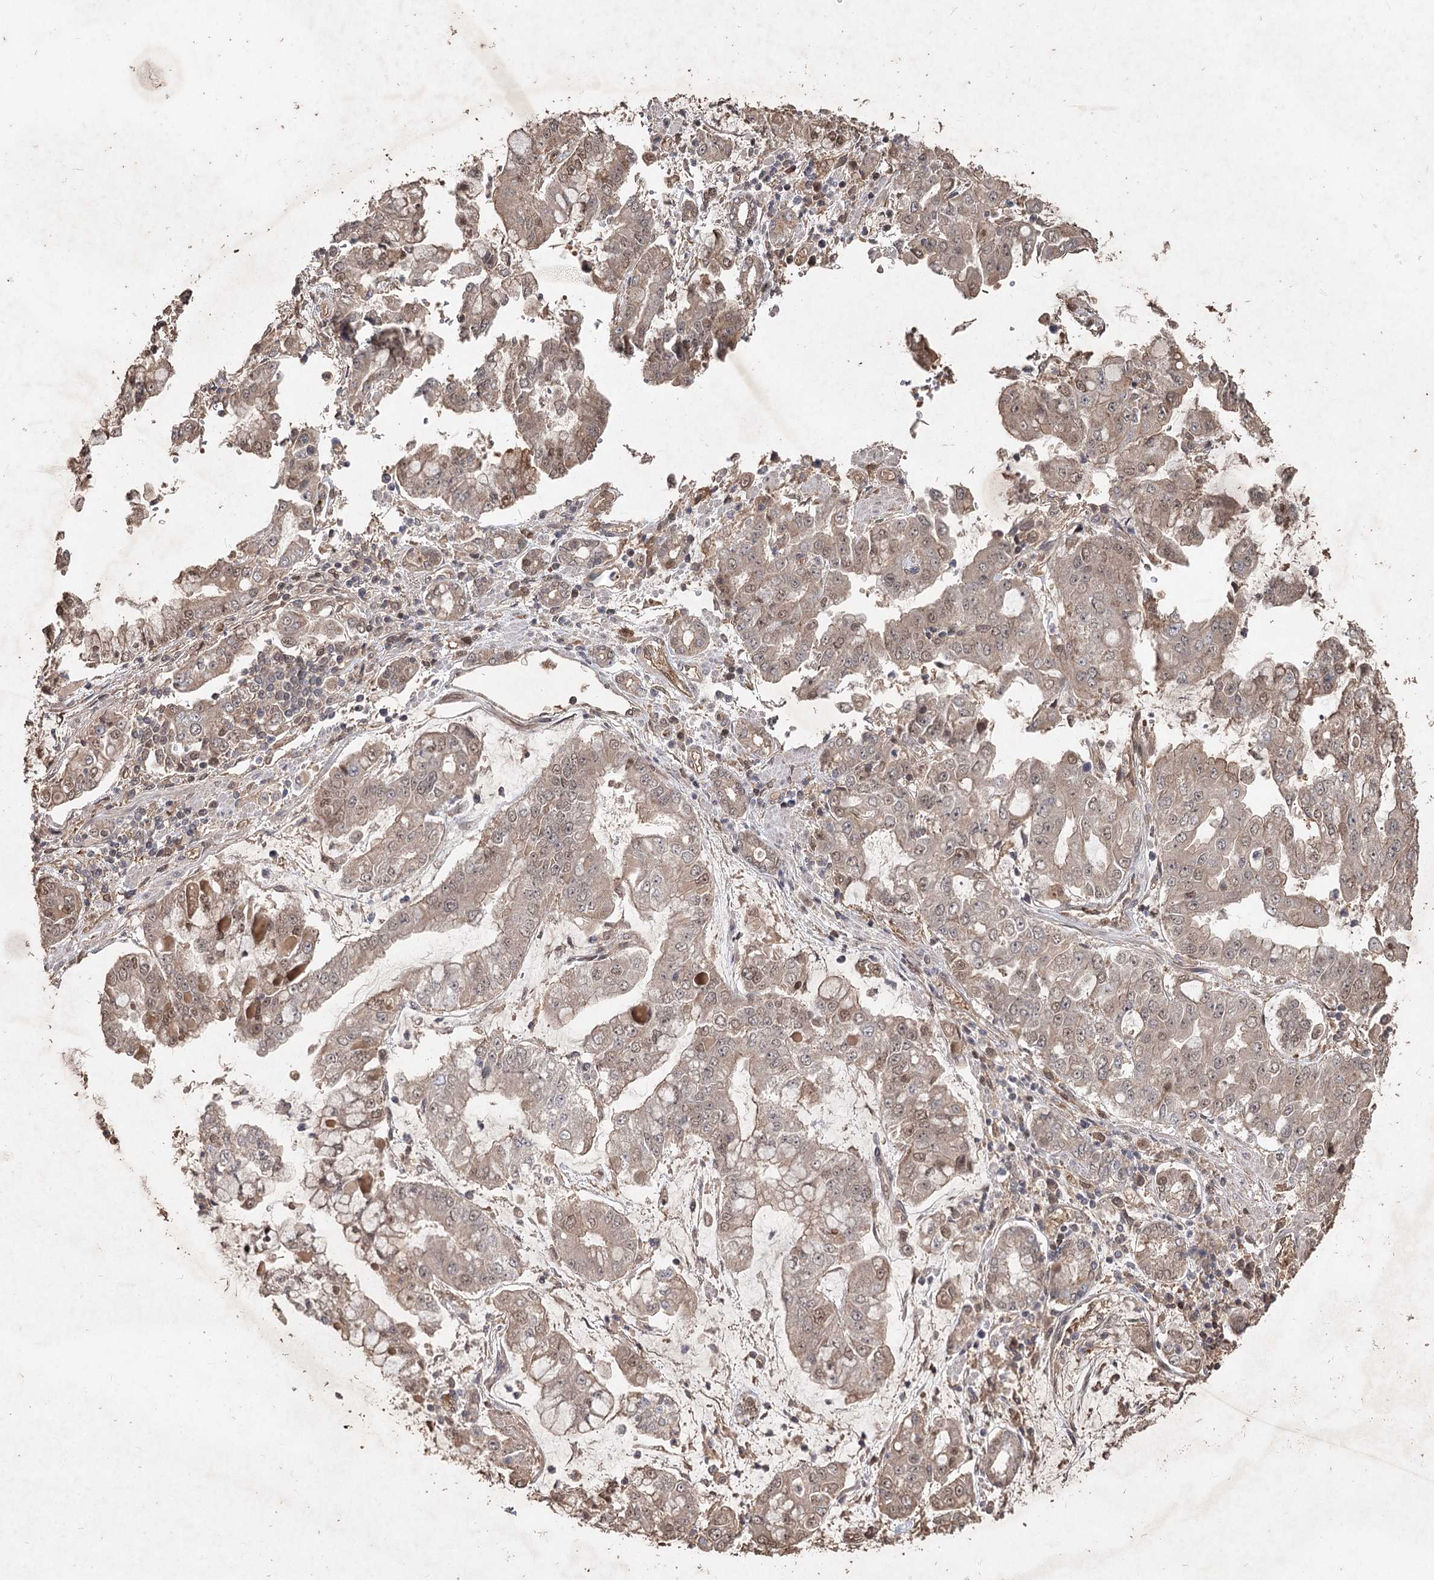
{"staining": {"intensity": "weak", "quantity": "25%-75%", "location": "cytoplasmic/membranous,nuclear"}, "tissue": "stomach cancer", "cell_type": "Tumor cells", "image_type": "cancer", "snomed": [{"axis": "morphology", "description": "Adenocarcinoma, NOS"}, {"axis": "topography", "description": "Stomach"}], "caption": "Weak cytoplasmic/membranous and nuclear protein staining is seen in approximately 25%-75% of tumor cells in stomach cancer (adenocarcinoma). Immunohistochemistry (ihc) stains the protein in brown and the nuclei are stained blue.", "gene": "FBXO7", "patient": {"sex": "male", "age": 76}}